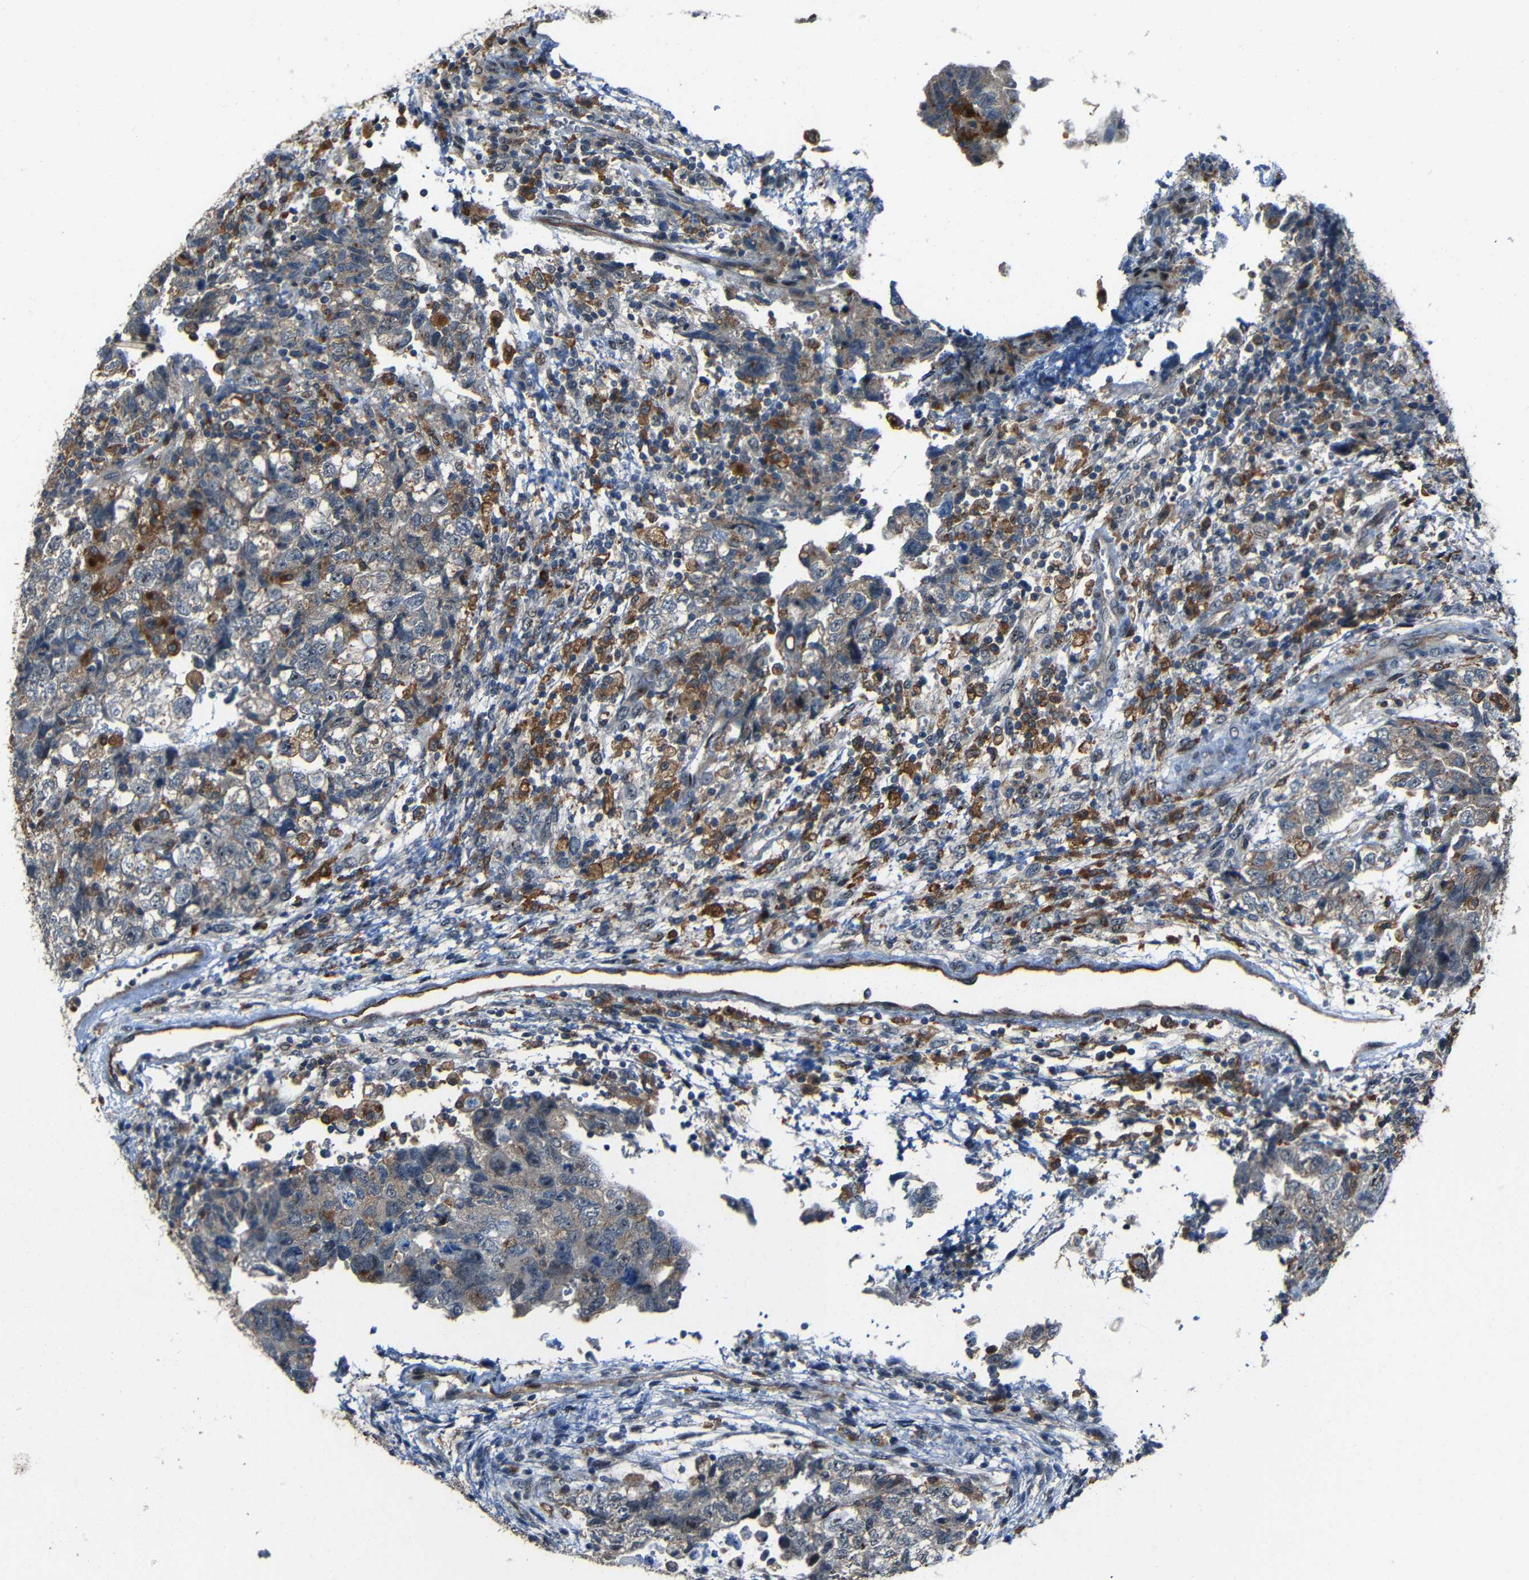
{"staining": {"intensity": "strong", "quantity": "<25%", "location": "cytoplasmic/membranous,nuclear"}, "tissue": "testis cancer", "cell_type": "Tumor cells", "image_type": "cancer", "snomed": [{"axis": "morphology", "description": "Carcinoma, Embryonal, NOS"}, {"axis": "topography", "description": "Testis"}], "caption": "Immunohistochemical staining of human embryonal carcinoma (testis) reveals strong cytoplasmic/membranous and nuclear protein expression in approximately <25% of tumor cells. The staining was performed using DAB (3,3'-diaminobenzidine) to visualize the protein expression in brown, while the nuclei were stained in blue with hematoxylin (Magnification: 20x).", "gene": "DNAJC5", "patient": {"sex": "male", "age": 36}}